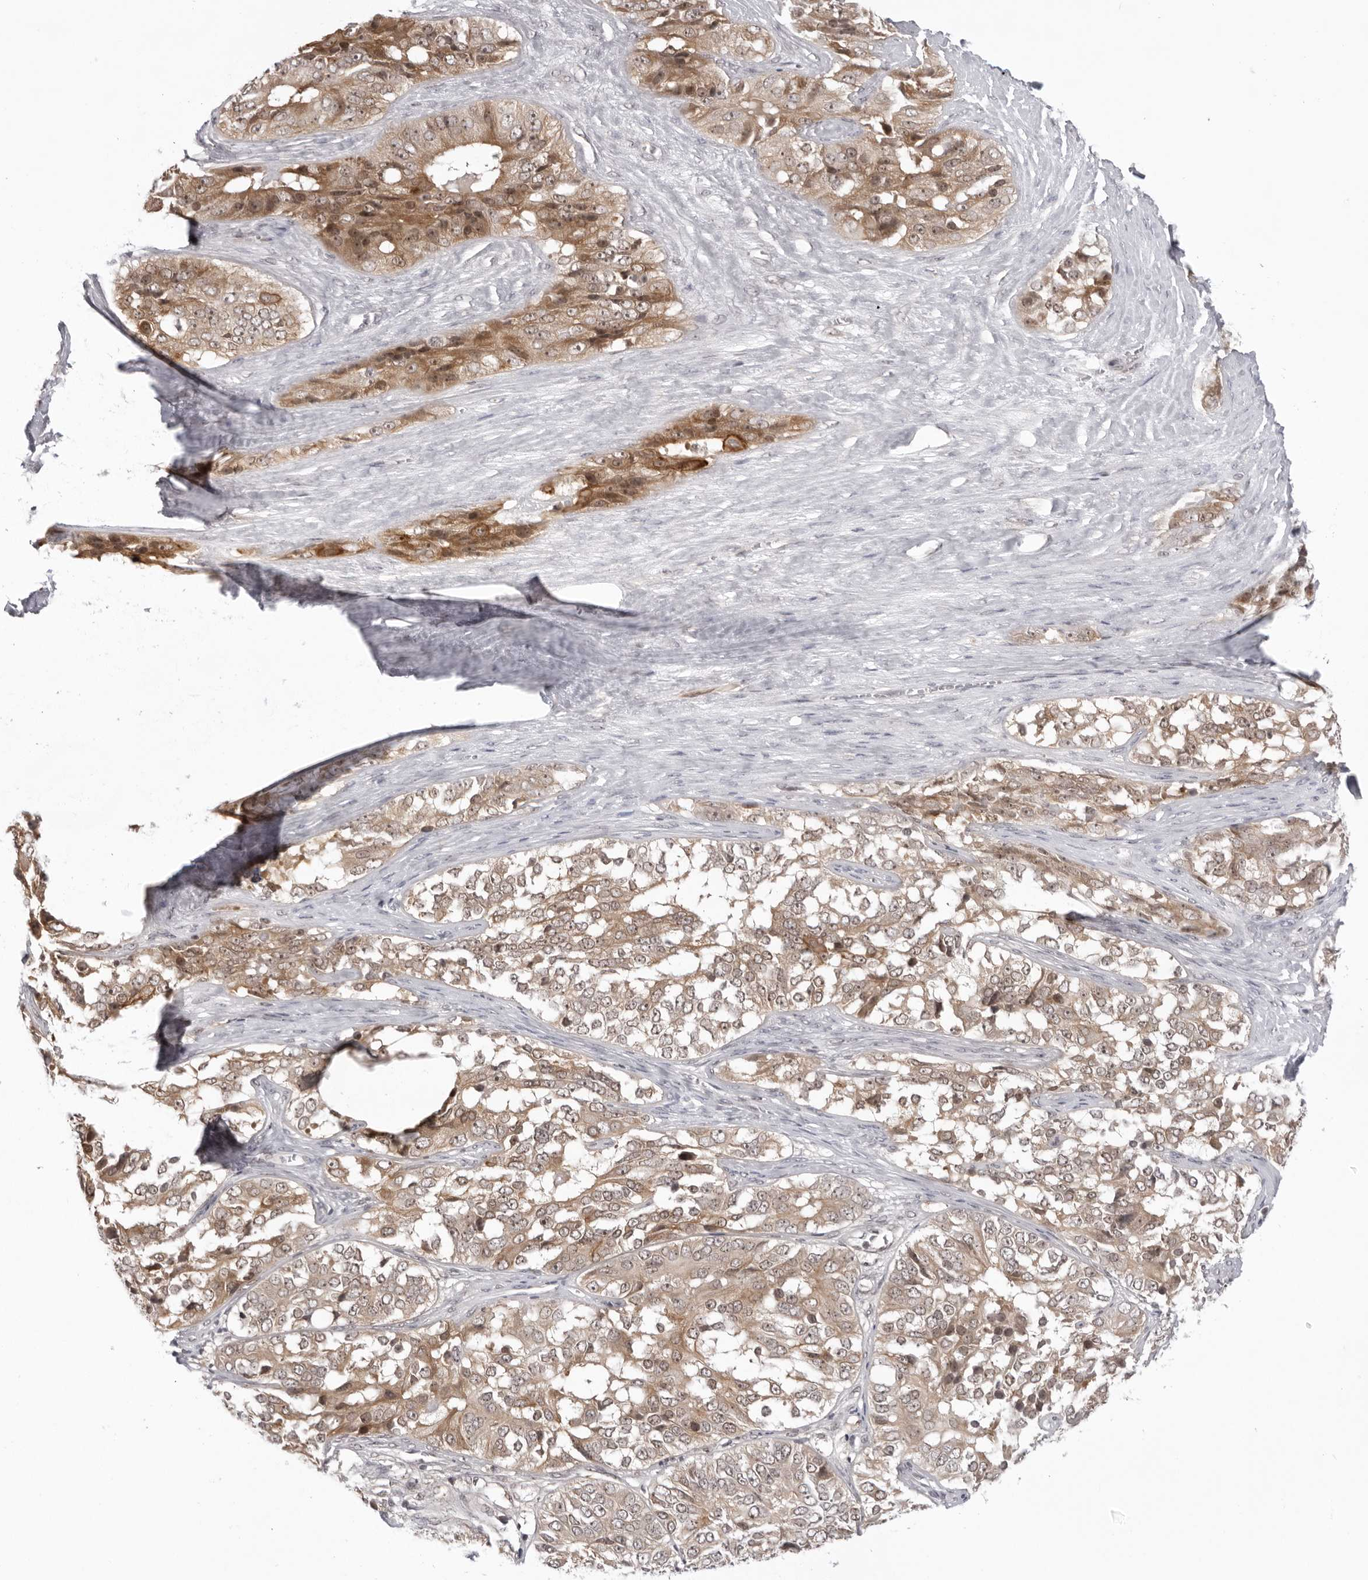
{"staining": {"intensity": "moderate", "quantity": ">75%", "location": "cytoplasmic/membranous"}, "tissue": "ovarian cancer", "cell_type": "Tumor cells", "image_type": "cancer", "snomed": [{"axis": "morphology", "description": "Carcinoma, endometroid"}, {"axis": "topography", "description": "Ovary"}], "caption": "Immunohistochemistry staining of endometroid carcinoma (ovarian), which demonstrates medium levels of moderate cytoplasmic/membranous positivity in about >75% of tumor cells indicating moderate cytoplasmic/membranous protein expression. The staining was performed using DAB (brown) for protein detection and nuclei were counterstained in hematoxylin (blue).", "gene": "EXOSC10", "patient": {"sex": "female", "age": 51}}